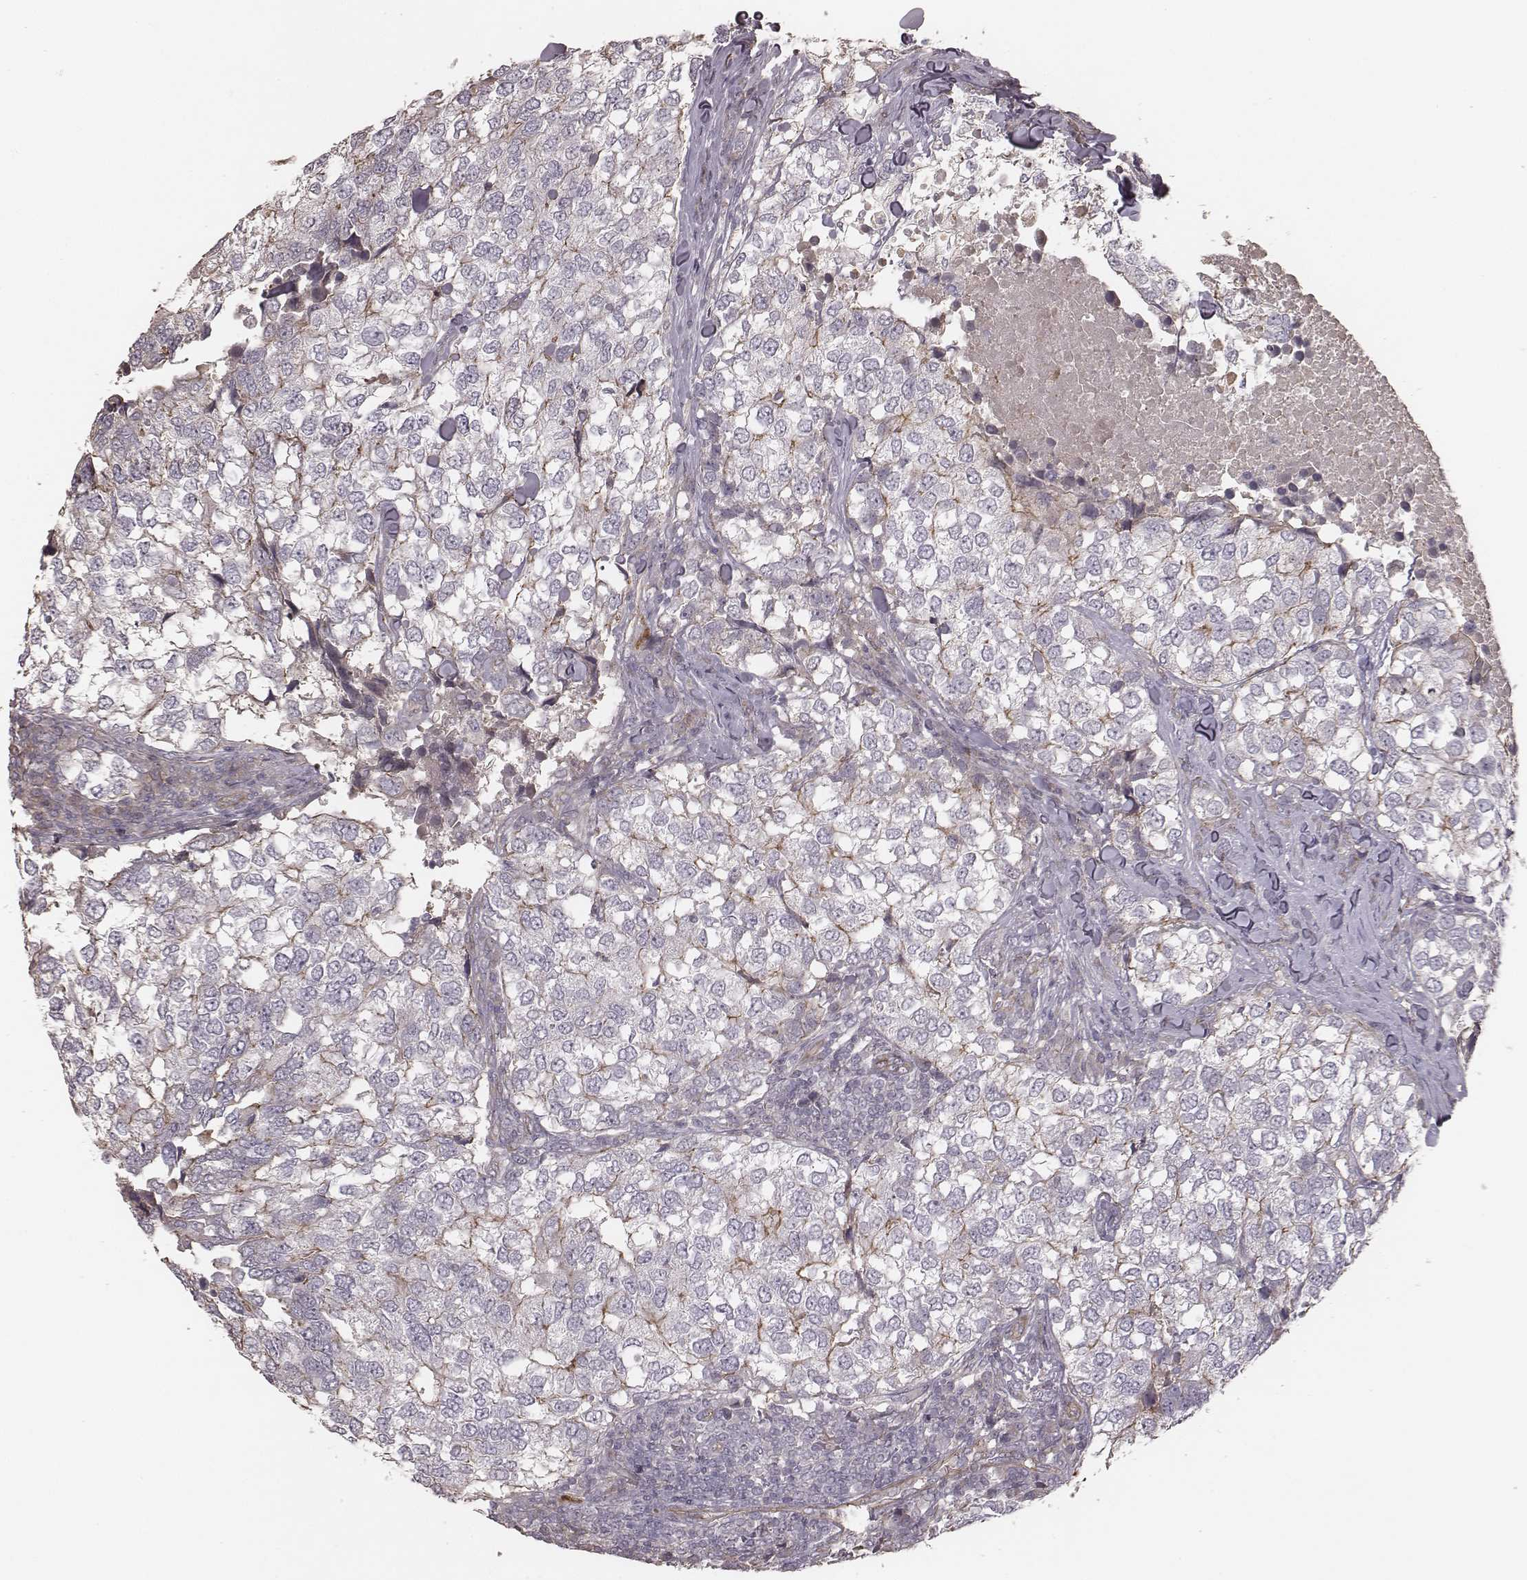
{"staining": {"intensity": "moderate", "quantity": "<25%", "location": "cytoplasmic/membranous"}, "tissue": "breast cancer", "cell_type": "Tumor cells", "image_type": "cancer", "snomed": [{"axis": "morphology", "description": "Duct carcinoma"}, {"axis": "topography", "description": "Breast"}], "caption": "Intraductal carcinoma (breast) stained with a protein marker reveals moderate staining in tumor cells.", "gene": "OTOGL", "patient": {"sex": "female", "age": 30}}